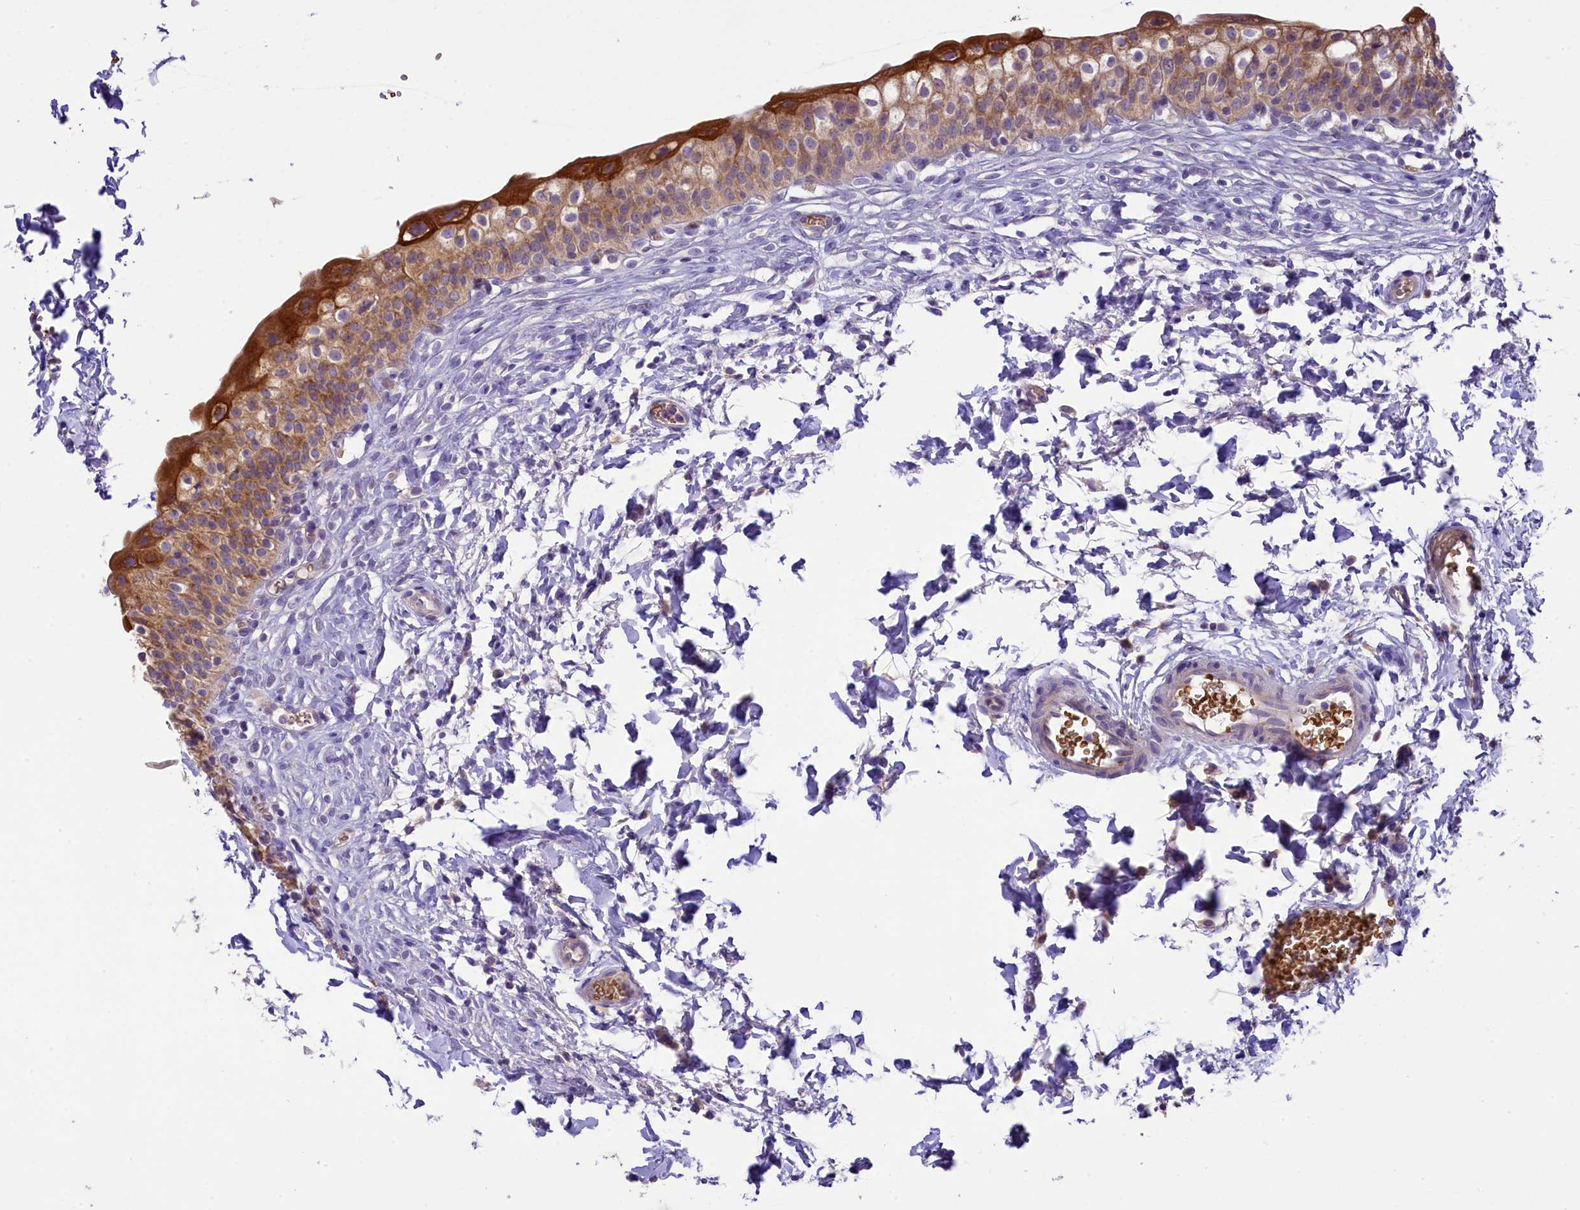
{"staining": {"intensity": "moderate", "quantity": ">75%", "location": "cytoplasmic/membranous"}, "tissue": "urinary bladder", "cell_type": "Urothelial cells", "image_type": "normal", "snomed": [{"axis": "morphology", "description": "Normal tissue, NOS"}, {"axis": "topography", "description": "Urinary bladder"}], "caption": "About >75% of urothelial cells in unremarkable urinary bladder display moderate cytoplasmic/membranous protein positivity as visualized by brown immunohistochemical staining.", "gene": "LARP4", "patient": {"sex": "male", "age": 55}}